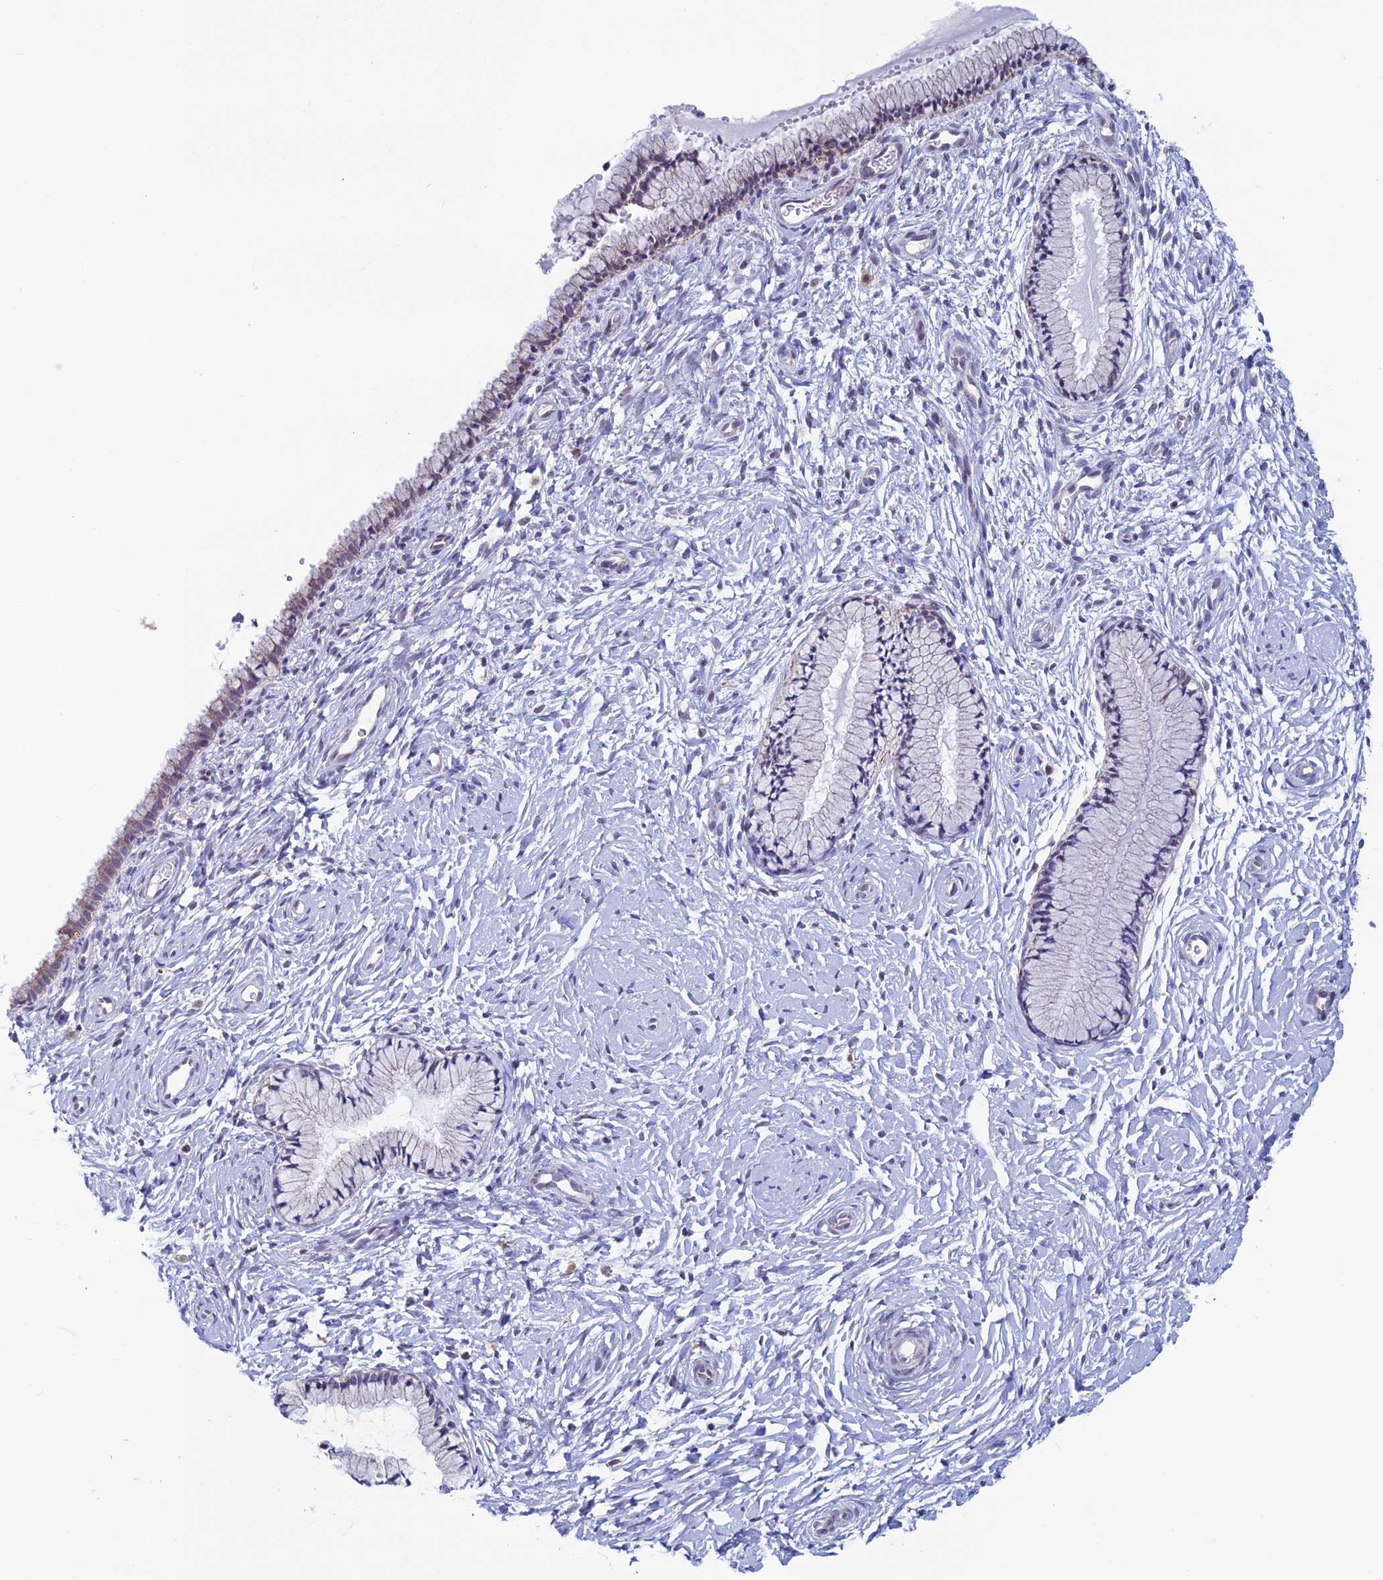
{"staining": {"intensity": "weak", "quantity": "<25%", "location": "cytoplasmic/membranous"}, "tissue": "cervix", "cell_type": "Glandular cells", "image_type": "normal", "snomed": [{"axis": "morphology", "description": "Normal tissue, NOS"}, {"axis": "topography", "description": "Cervix"}], "caption": "The immunohistochemistry micrograph has no significant expression in glandular cells of cervix. (DAB (3,3'-diaminobenzidine) immunohistochemistry with hematoxylin counter stain).", "gene": "ZNG1A", "patient": {"sex": "female", "age": 33}}